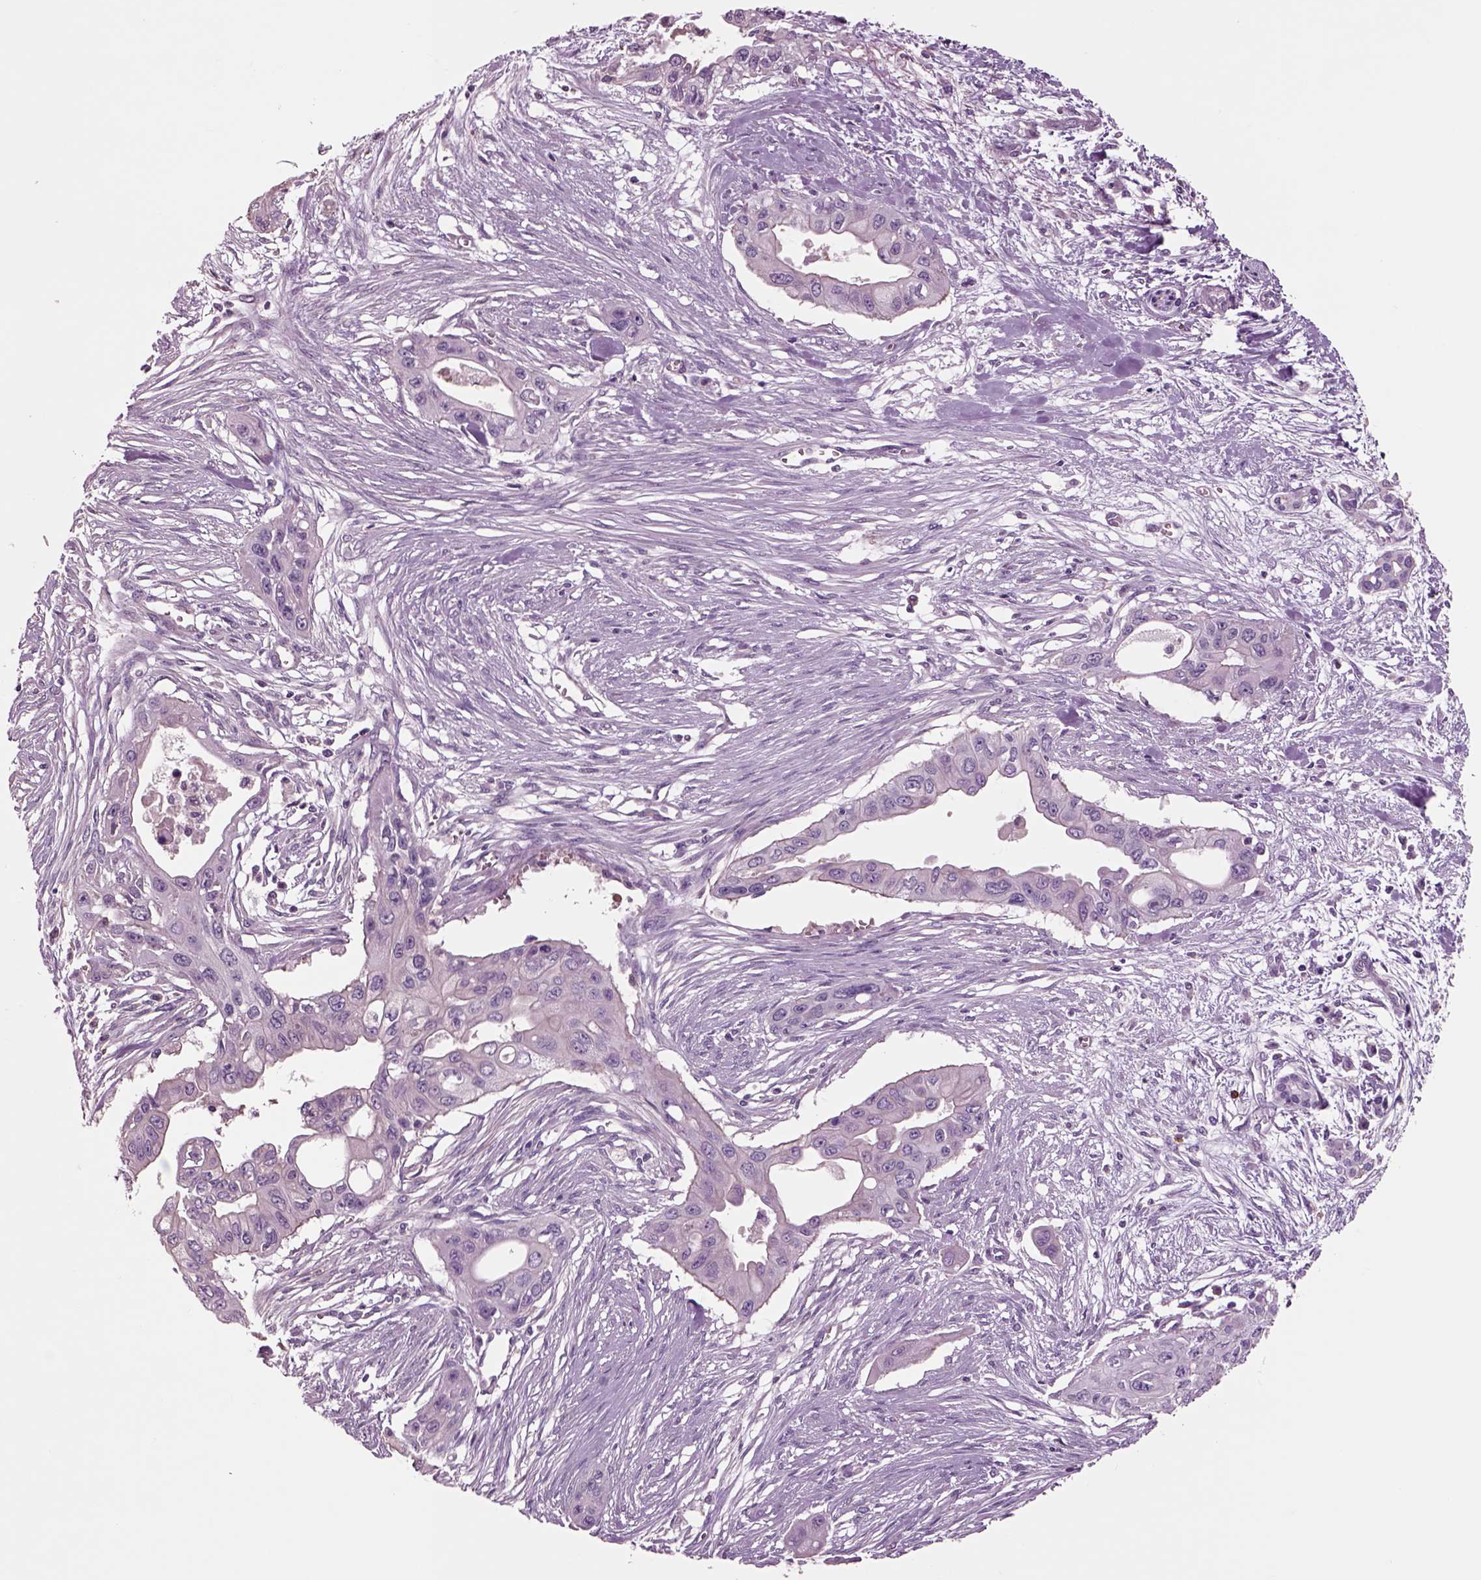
{"staining": {"intensity": "negative", "quantity": "none", "location": "none"}, "tissue": "pancreatic cancer", "cell_type": "Tumor cells", "image_type": "cancer", "snomed": [{"axis": "morphology", "description": "Adenocarcinoma, NOS"}, {"axis": "topography", "description": "Pancreas"}], "caption": "IHC of pancreatic adenocarcinoma displays no positivity in tumor cells. (DAB immunohistochemistry (IHC), high magnification).", "gene": "CHGB", "patient": {"sex": "male", "age": 60}}